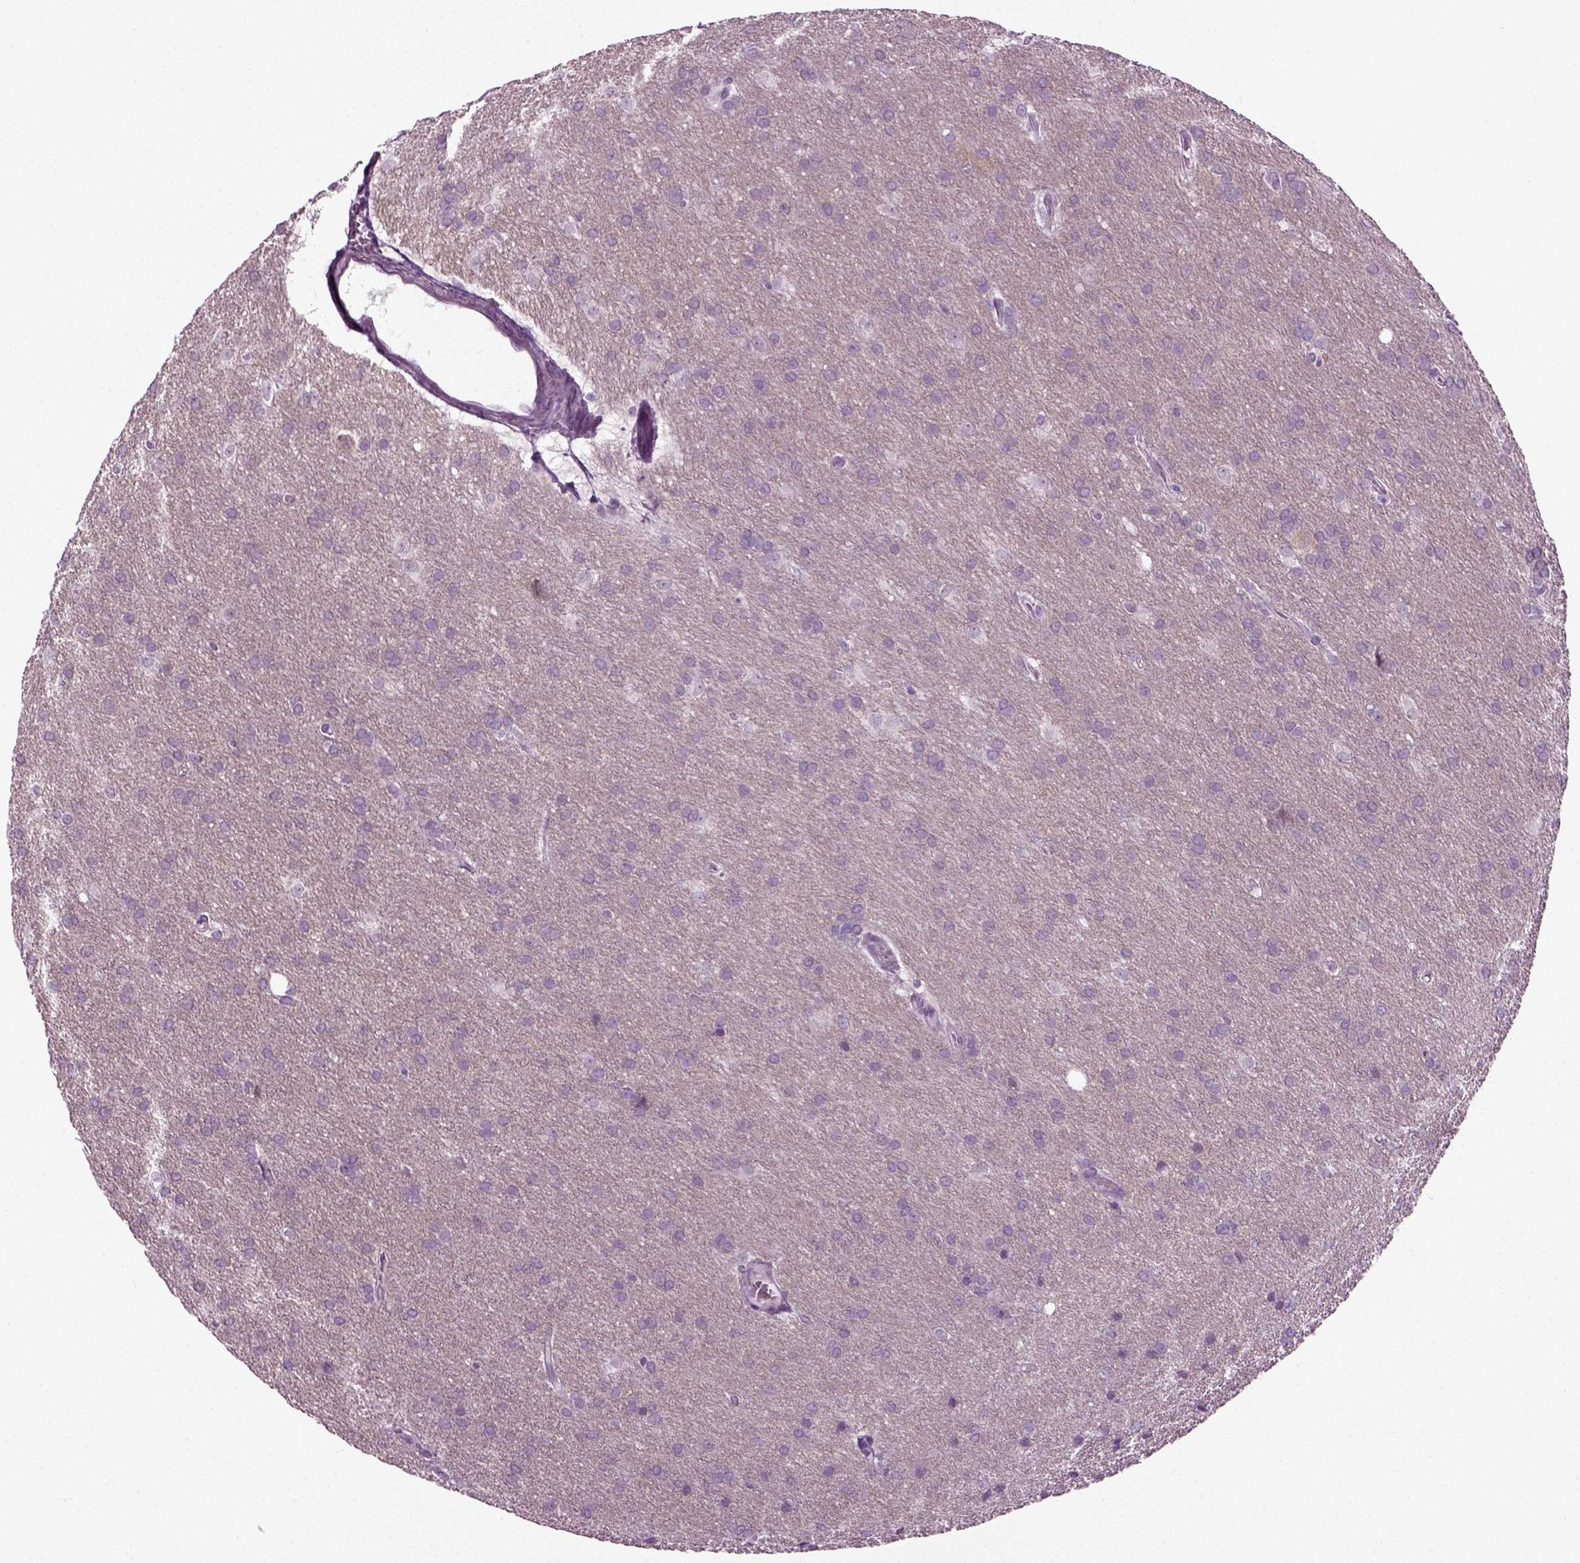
{"staining": {"intensity": "negative", "quantity": "none", "location": "none"}, "tissue": "glioma", "cell_type": "Tumor cells", "image_type": "cancer", "snomed": [{"axis": "morphology", "description": "Glioma, malignant, Low grade"}, {"axis": "topography", "description": "Brain"}], "caption": "The immunohistochemistry (IHC) photomicrograph has no significant positivity in tumor cells of glioma tissue.", "gene": "ZC2HC1C", "patient": {"sex": "female", "age": 32}}